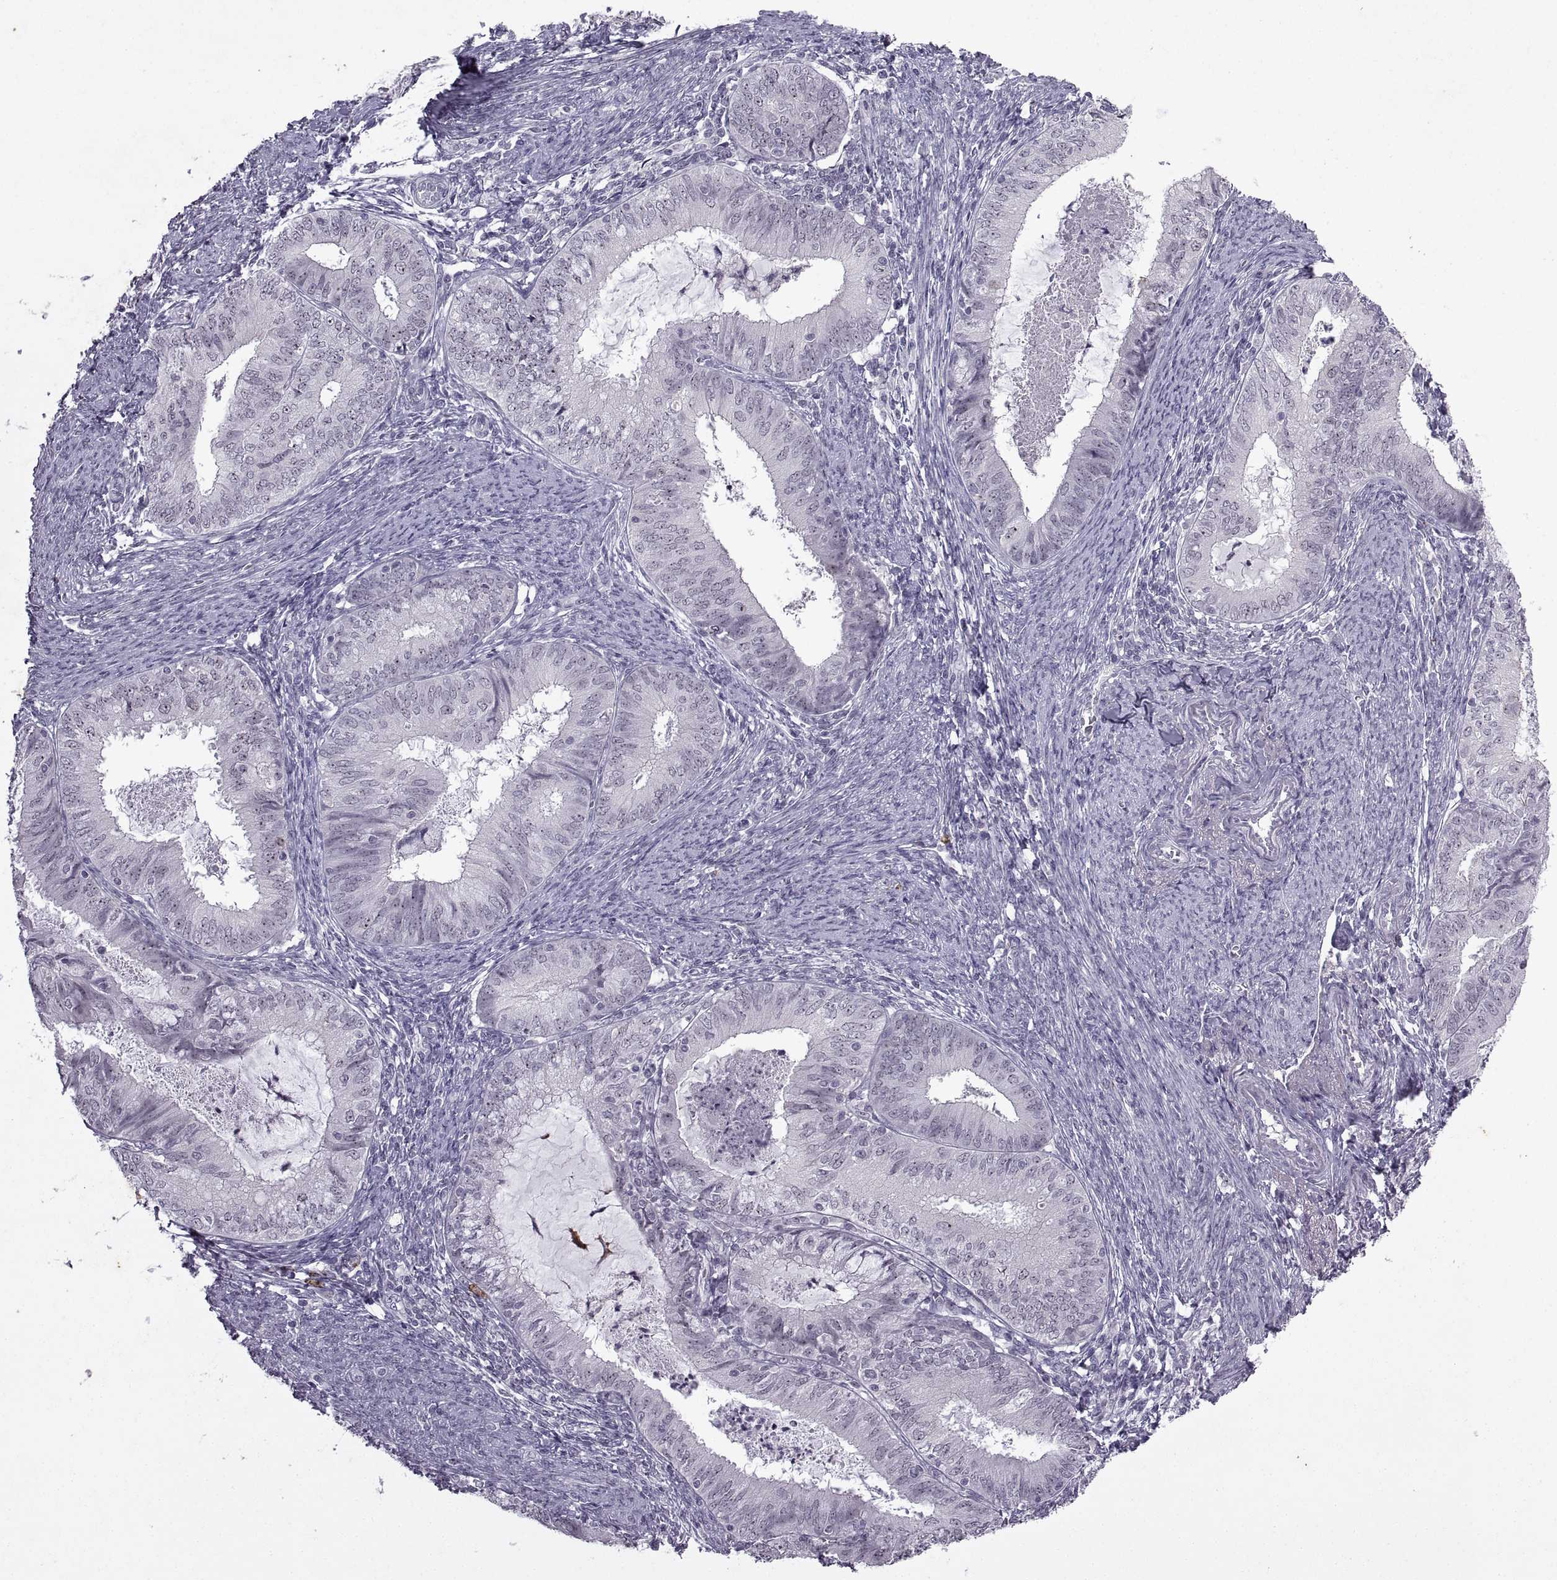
{"staining": {"intensity": "weak", "quantity": "25%-75%", "location": "nuclear"}, "tissue": "endometrial cancer", "cell_type": "Tumor cells", "image_type": "cancer", "snomed": [{"axis": "morphology", "description": "Adenocarcinoma, NOS"}, {"axis": "topography", "description": "Endometrium"}], "caption": "Protein expression analysis of endometrial cancer (adenocarcinoma) reveals weak nuclear staining in approximately 25%-75% of tumor cells. (DAB = brown stain, brightfield microscopy at high magnification).", "gene": "SINHCAF", "patient": {"sex": "female", "age": 57}}